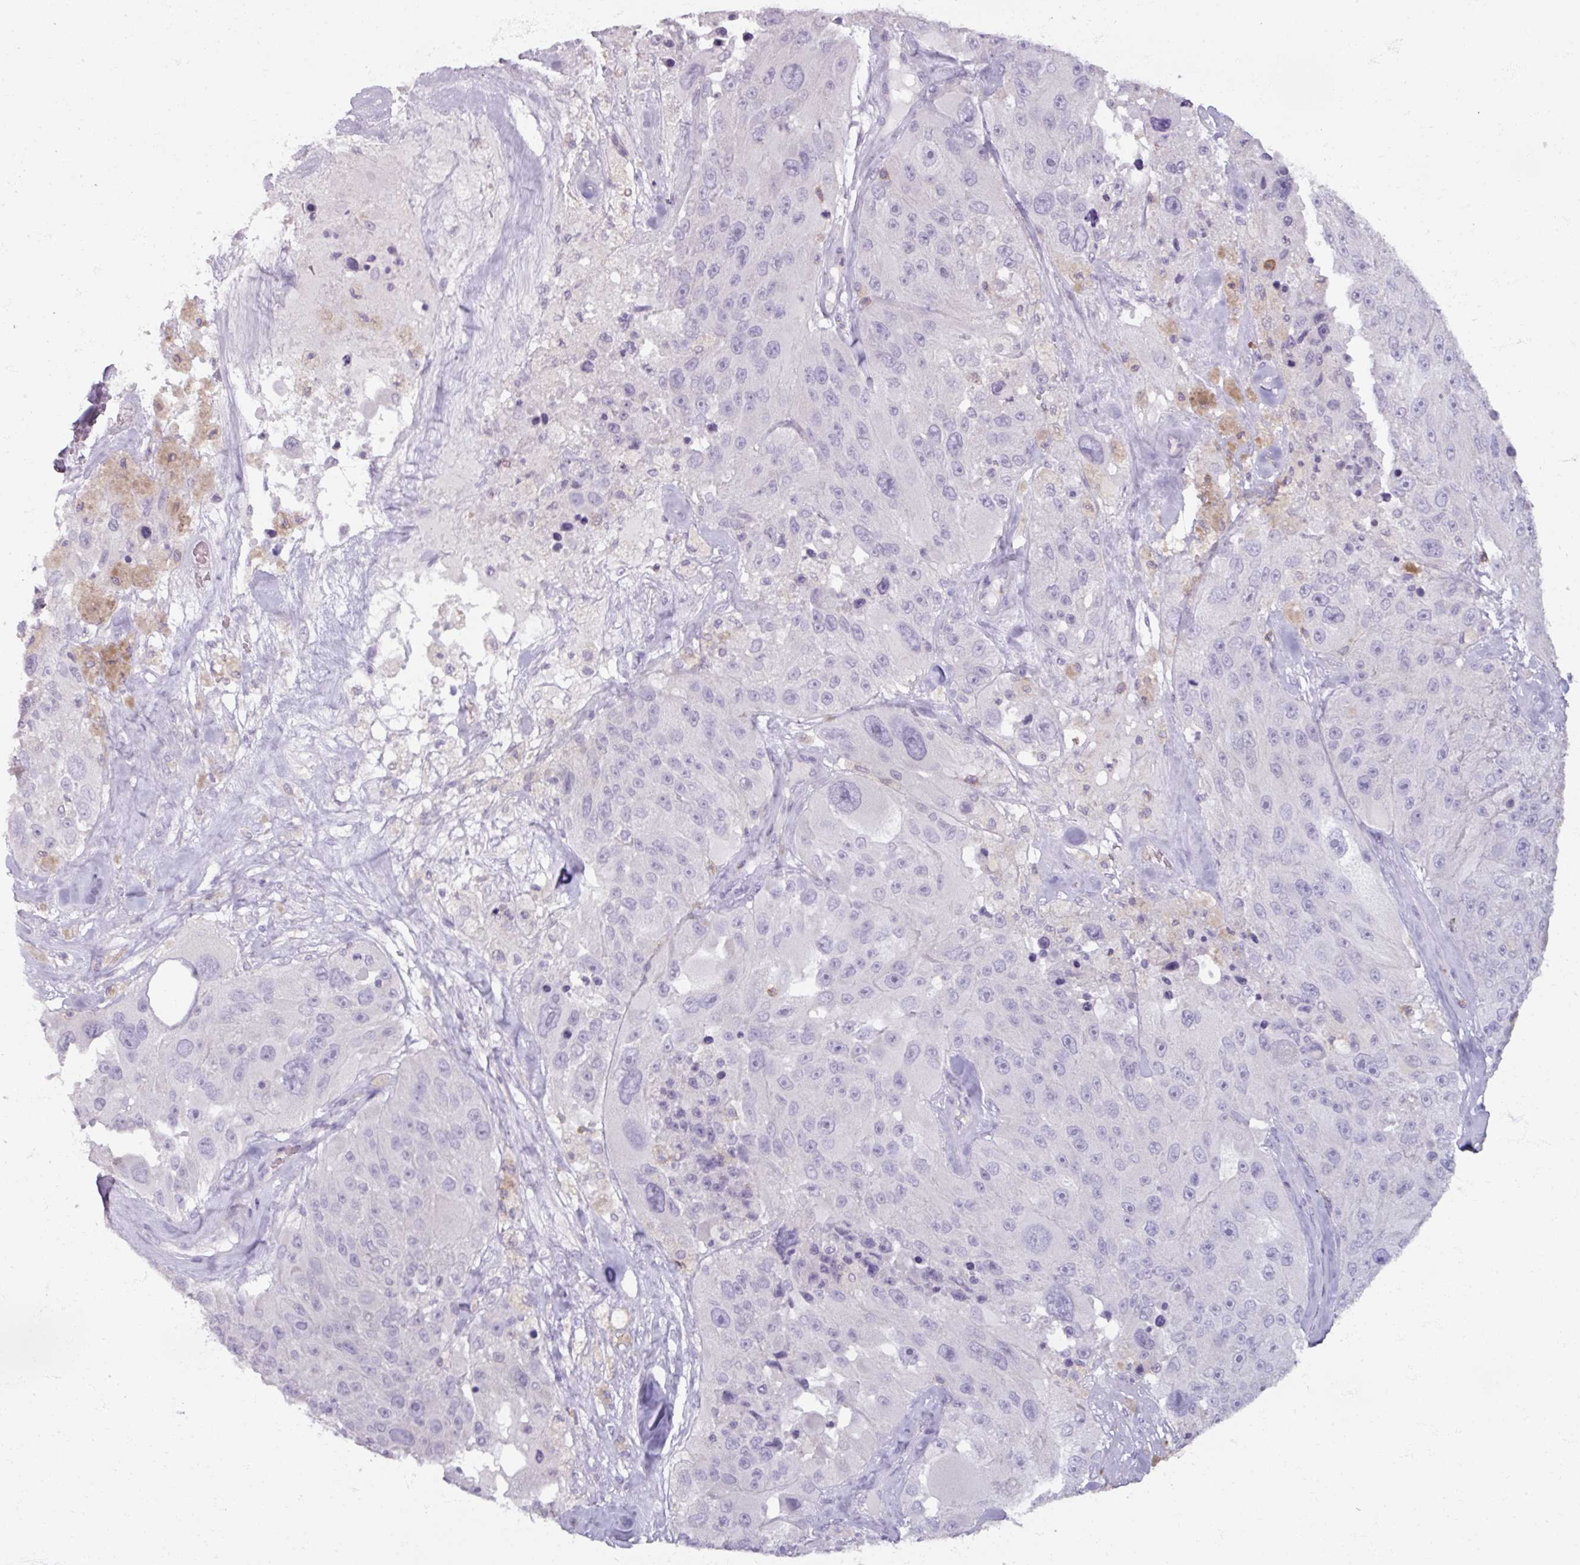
{"staining": {"intensity": "negative", "quantity": "none", "location": "none"}, "tissue": "melanoma", "cell_type": "Tumor cells", "image_type": "cancer", "snomed": [{"axis": "morphology", "description": "Malignant melanoma, Metastatic site"}, {"axis": "topography", "description": "Lymph node"}], "caption": "The image demonstrates no staining of tumor cells in malignant melanoma (metastatic site).", "gene": "PTPRC", "patient": {"sex": "male", "age": 62}}